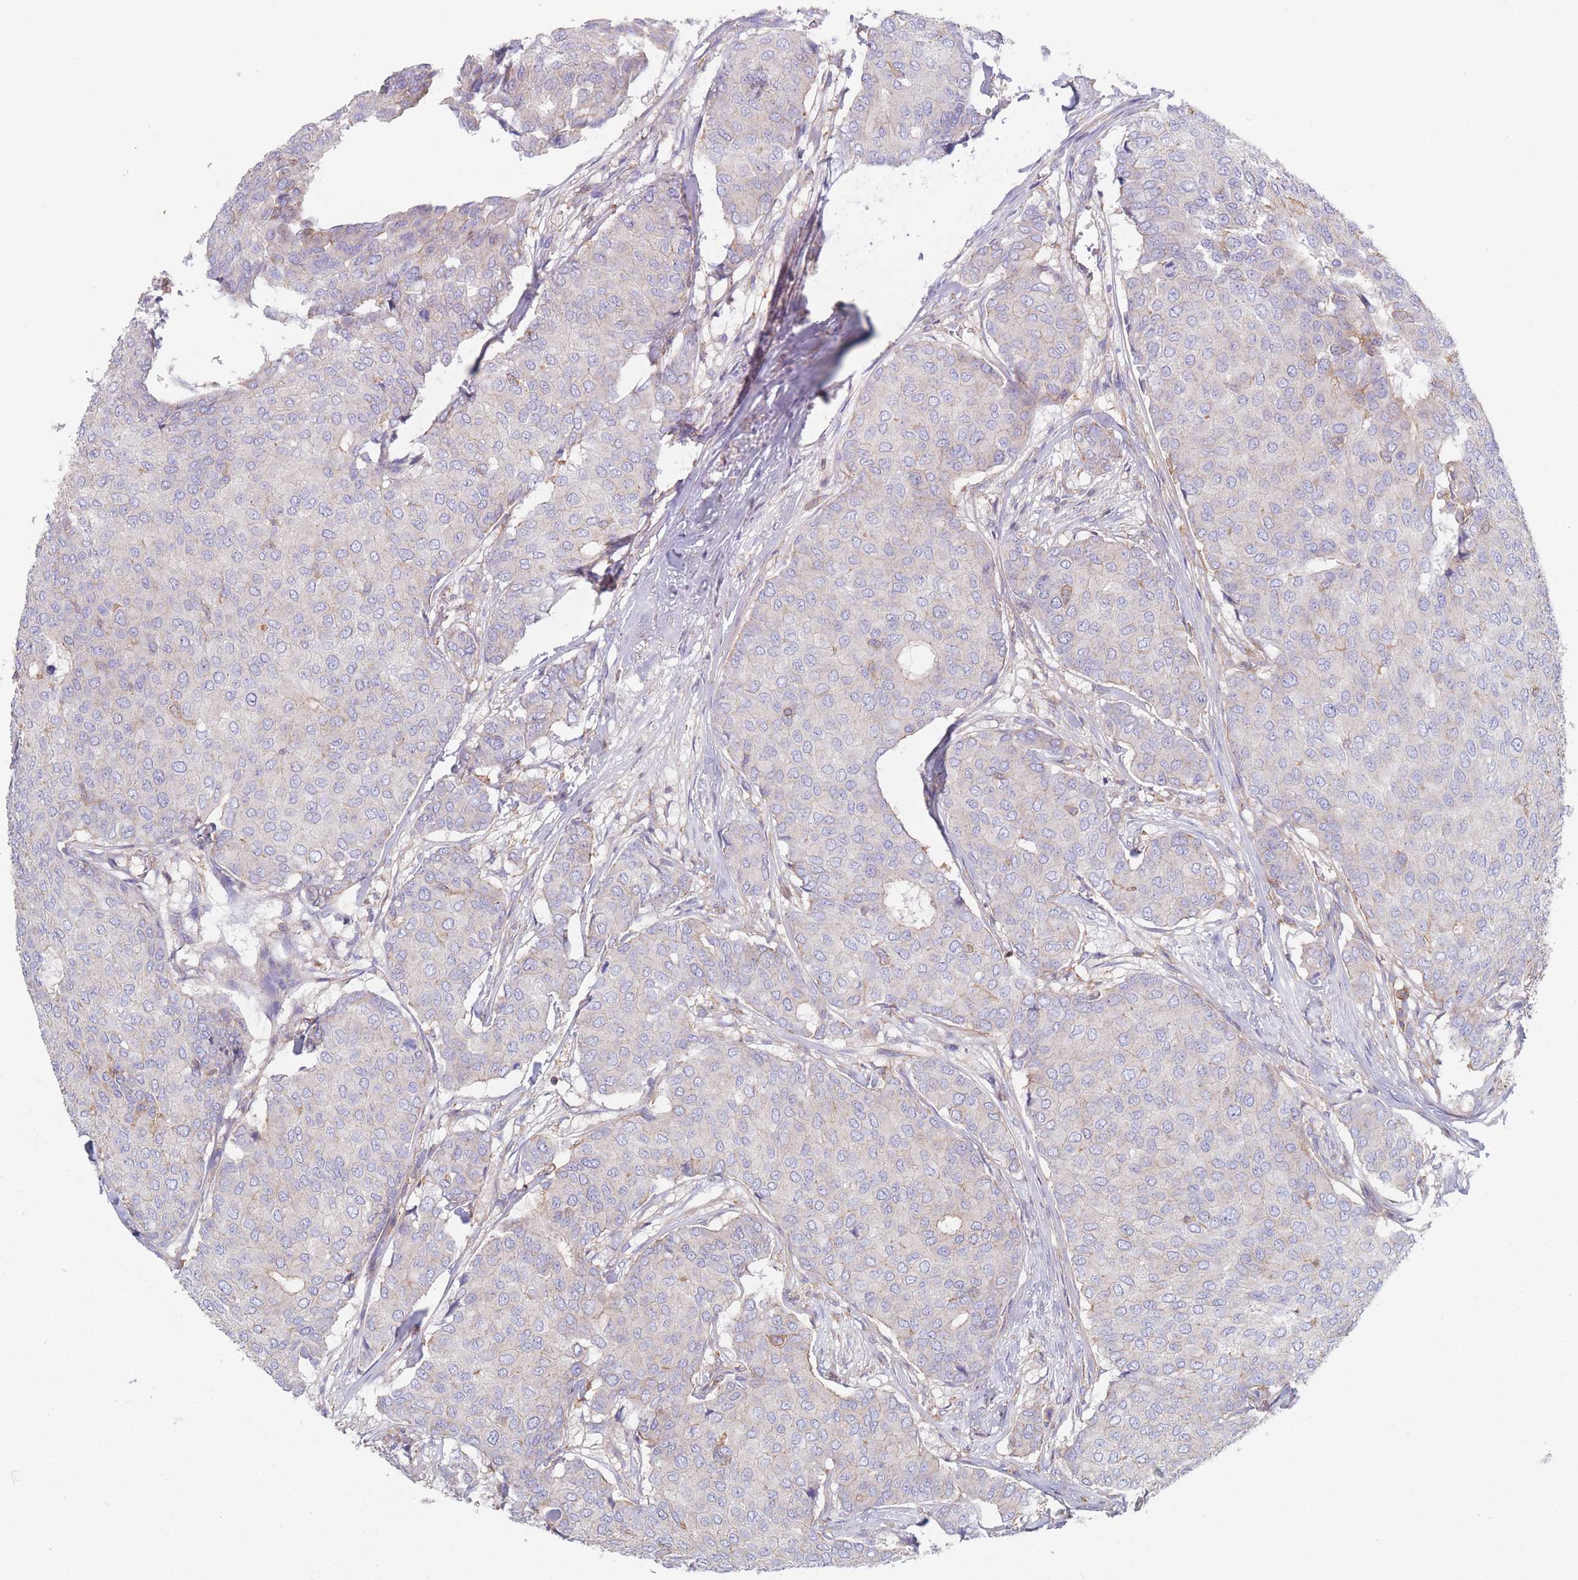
{"staining": {"intensity": "negative", "quantity": "none", "location": "none"}, "tissue": "breast cancer", "cell_type": "Tumor cells", "image_type": "cancer", "snomed": [{"axis": "morphology", "description": "Duct carcinoma"}, {"axis": "topography", "description": "Breast"}], "caption": "Immunohistochemical staining of infiltrating ductal carcinoma (breast) displays no significant staining in tumor cells. (Stains: DAB (3,3'-diaminobenzidine) immunohistochemistry with hematoxylin counter stain, Microscopy: brightfield microscopy at high magnification).", "gene": "ADH1A", "patient": {"sex": "female", "age": 75}}